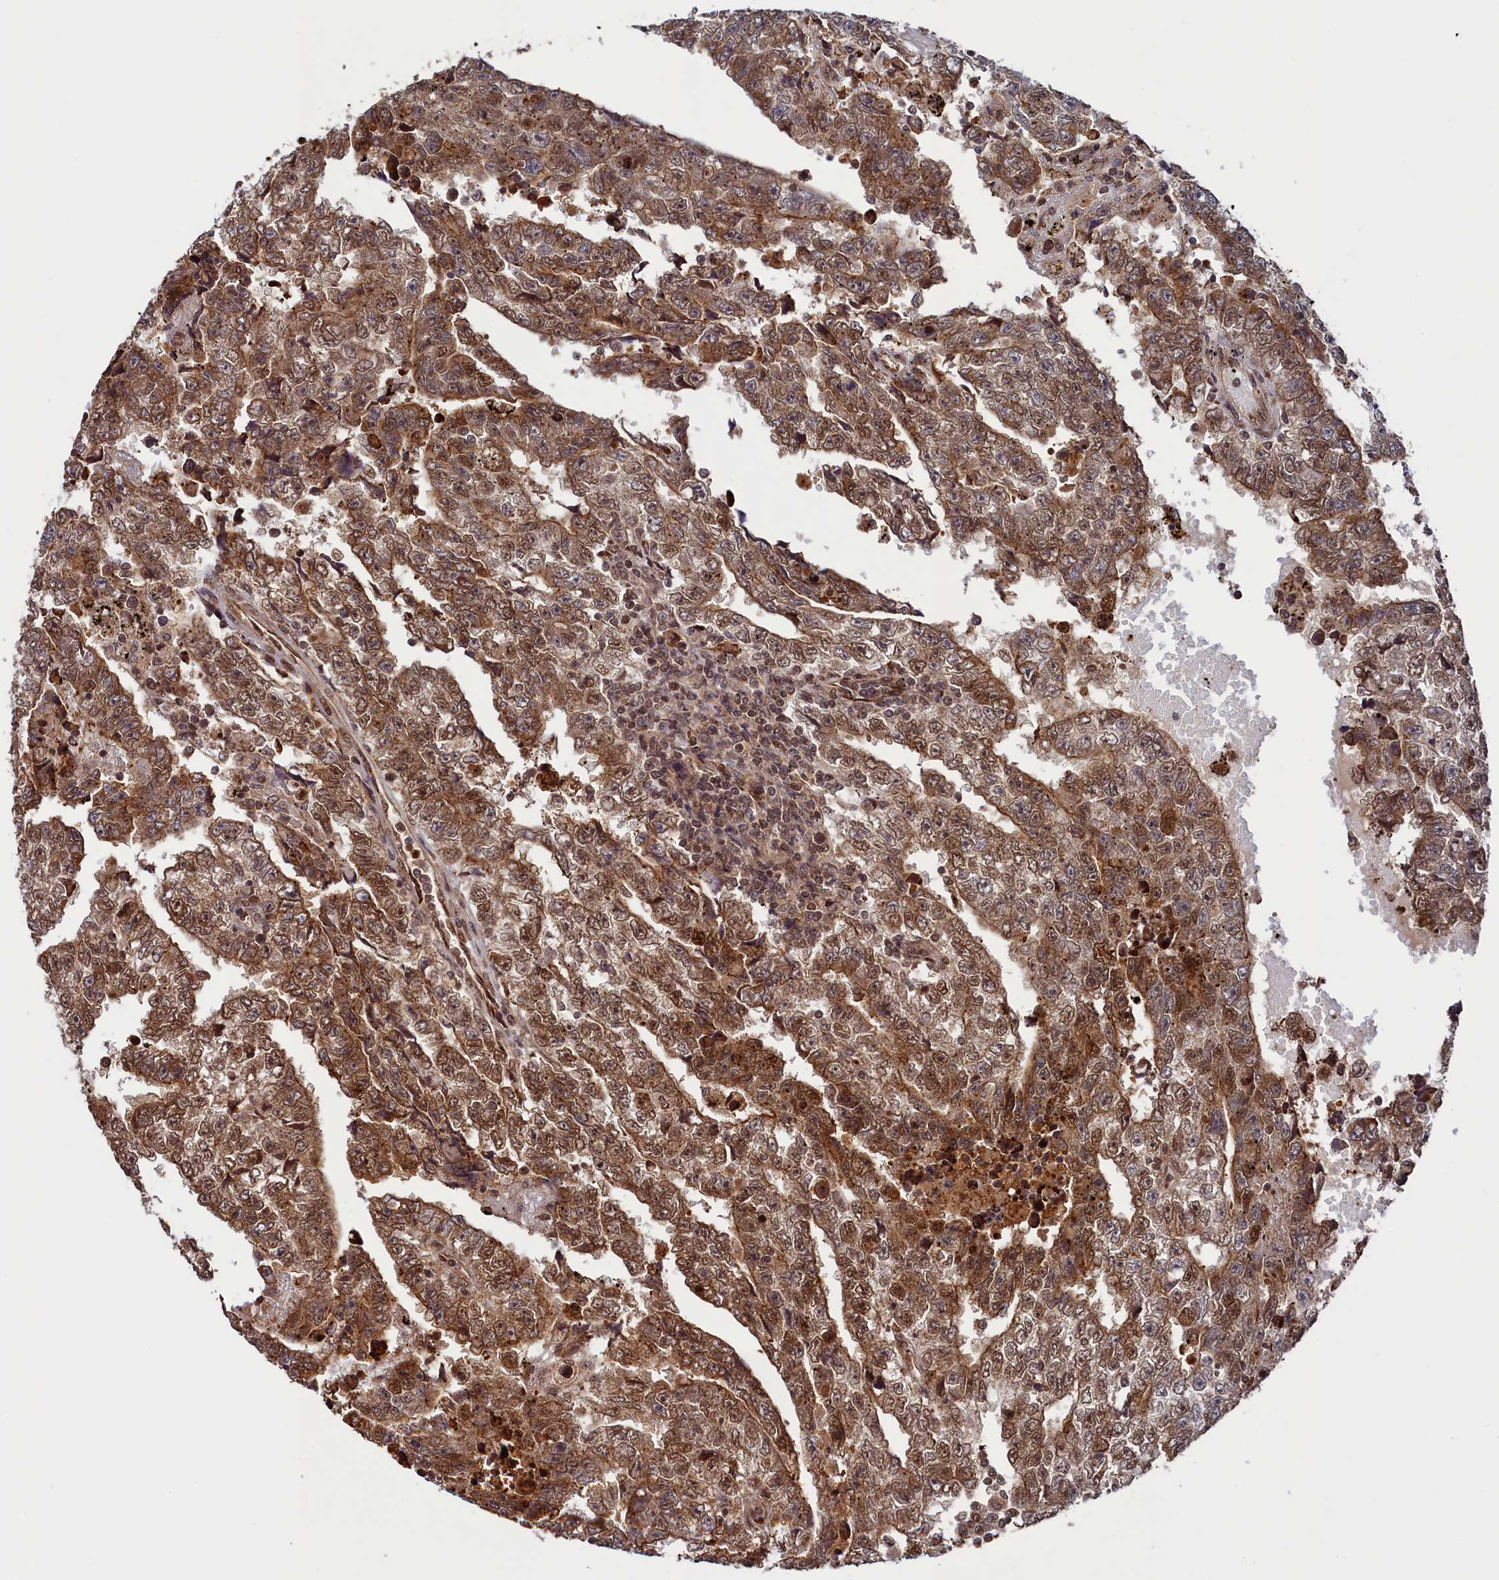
{"staining": {"intensity": "moderate", "quantity": ">75%", "location": "cytoplasmic/membranous,nuclear"}, "tissue": "testis cancer", "cell_type": "Tumor cells", "image_type": "cancer", "snomed": [{"axis": "morphology", "description": "Carcinoma, Embryonal, NOS"}, {"axis": "topography", "description": "Testis"}], "caption": "An image of human testis cancer (embryonal carcinoma) stained for a protein reveals moderate cytoplasmic/membranous and nuclear brown staining in tumor cells. Nuclei are stained in blue.", "gene": "NAE1", "patient": {"sex": "male", "age": 25}}